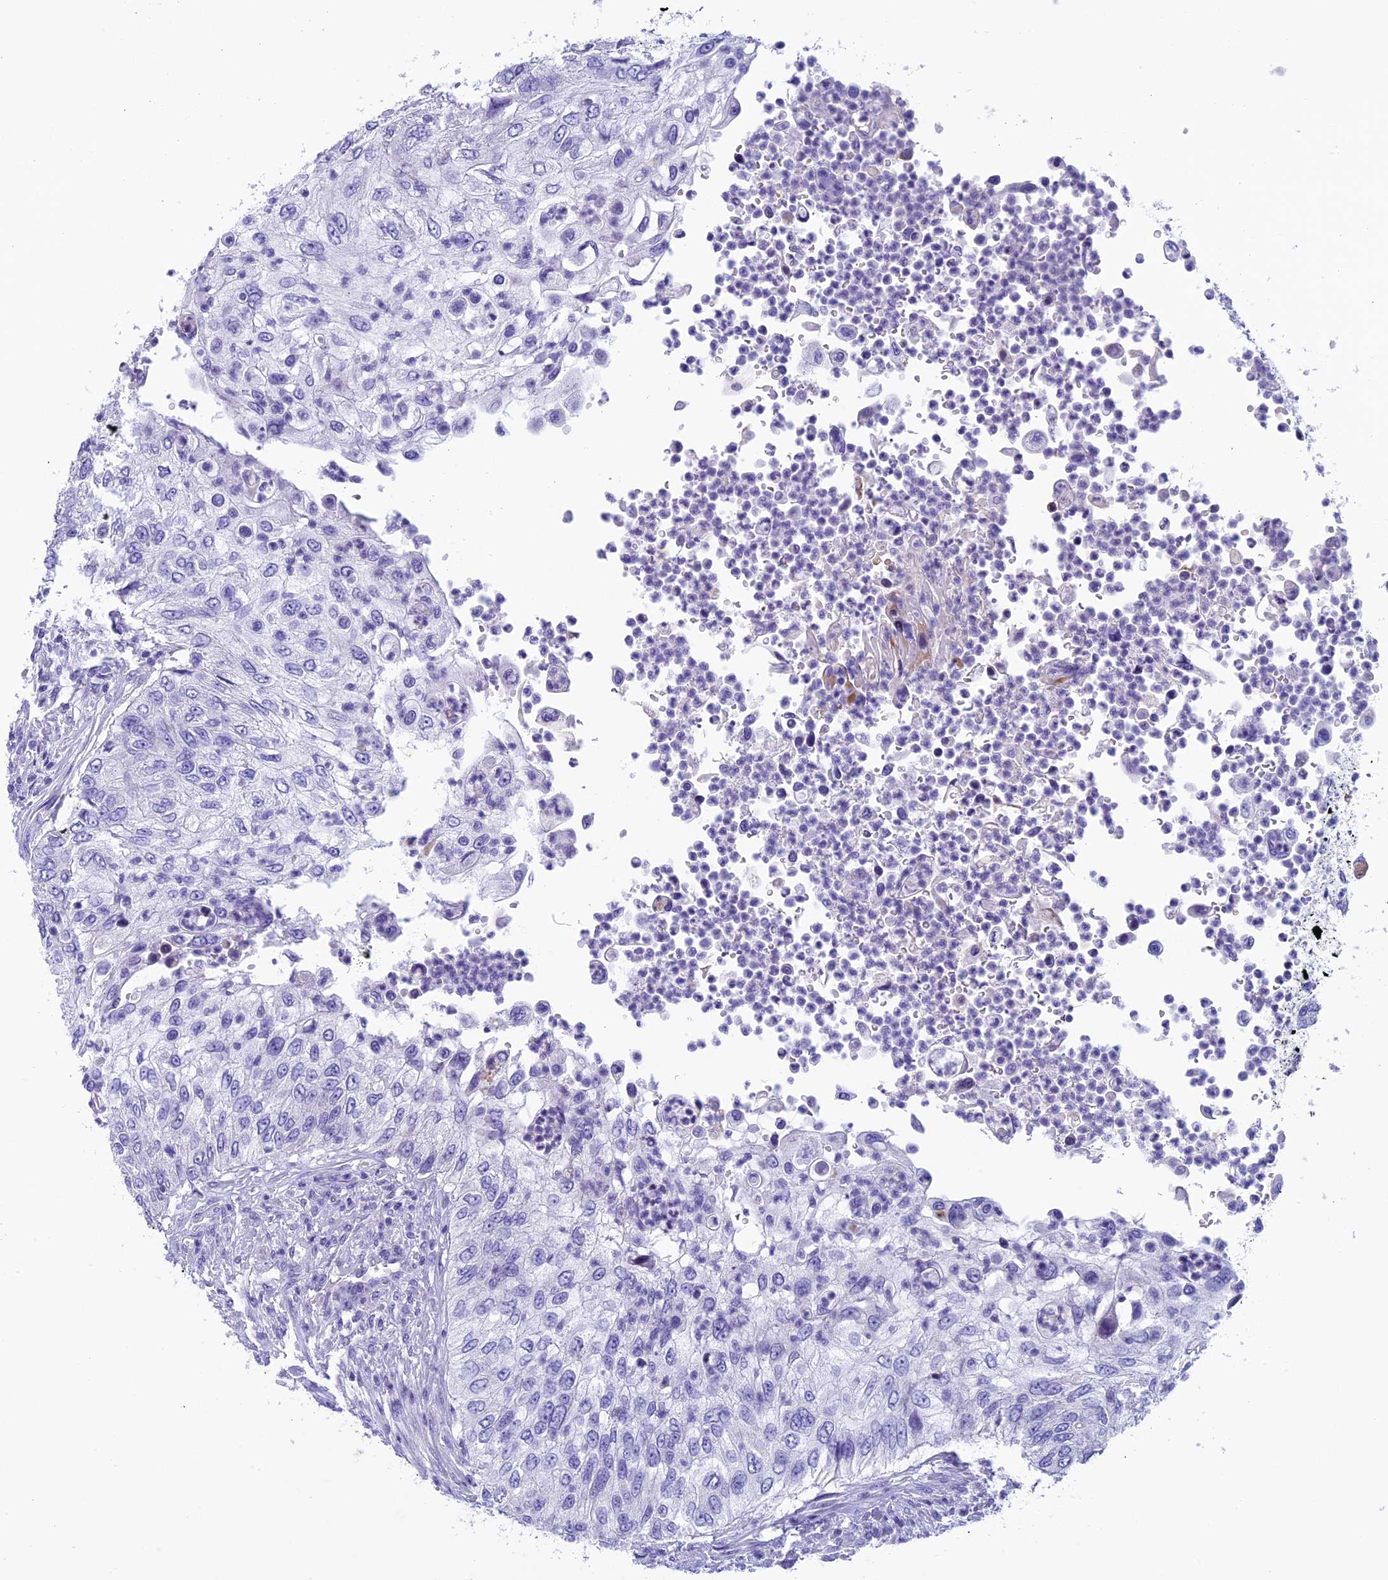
{"staining": {"intensity": "negative", "quantity": "none", "location": "none"}, "tissue": "urothelial cancer", "cell_type": "Tumor cells", "image_type": "cancer", "snomed": [{"axis": "morphology", "description": "Urothelial carcinoma, High grade"}, {"axis": "topography", "description": "Urinary bladder"}], "caption": "Human urothelial cancer stained for a protein using immunohistochemistry exhibits no expression in tumor cells.", "gene": "ZNF563", "patient": {"sex": "female", "age": 60}}